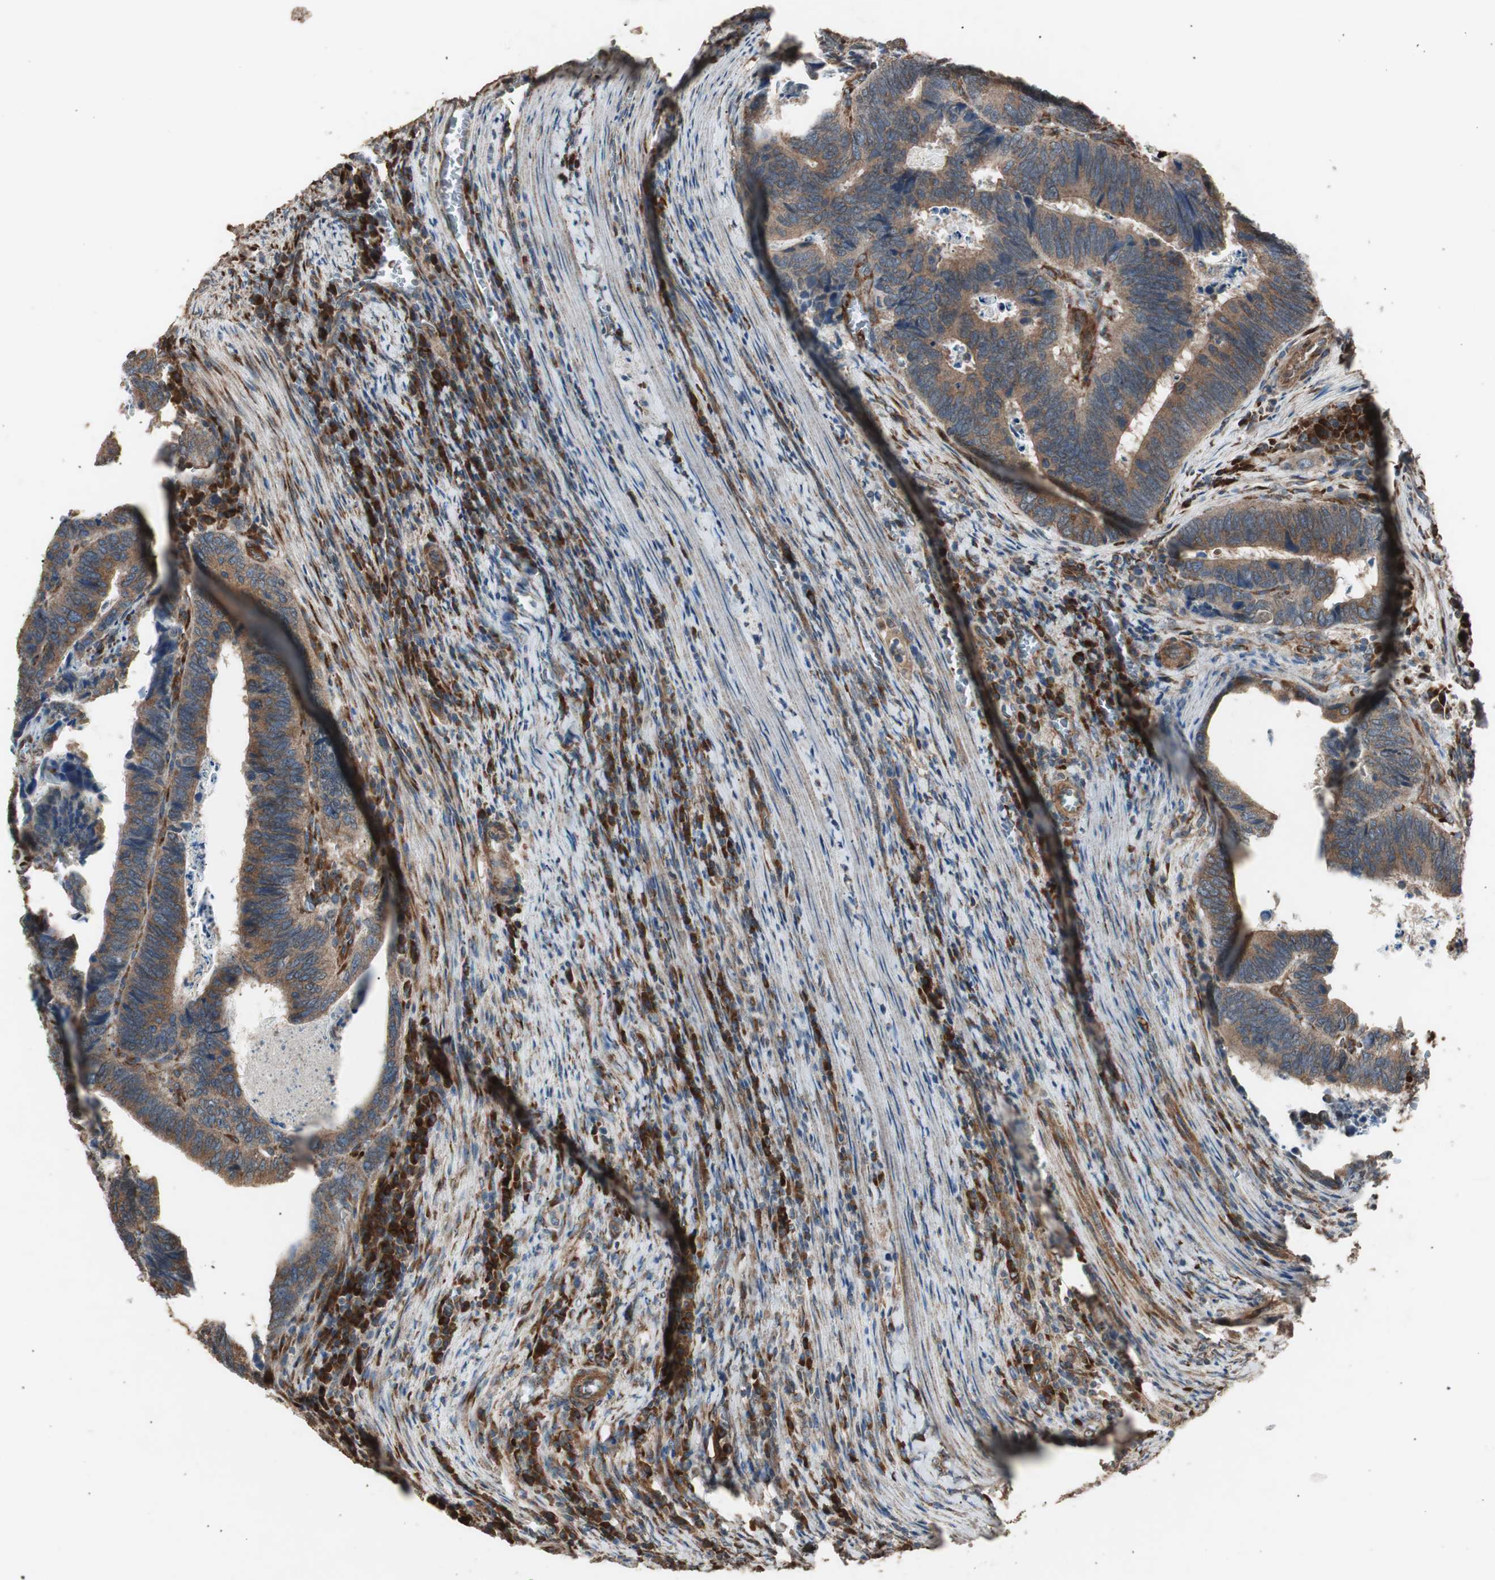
{"staining": {"intensity": "moderate", "quantity": ">75%", "location": "cytoplasmic/membranous"}, "tissue": "colorectal cancer", "cell_type": "Tumor cells", "image_type": "cancer", "snomed": [{"axis": "morphology", "description": "Adenocarcinoma, NOS"}, {"axis": "topography", "description": "Colon"}], "caption": "Protein staining demonstrates moderate cytoplasmic/membranous staining in about >75% of tumor cells in colorectal cancer (adenocarcinoma).", "gene": "LZTS1", "patient": {"sex": "male", "age": 72}}